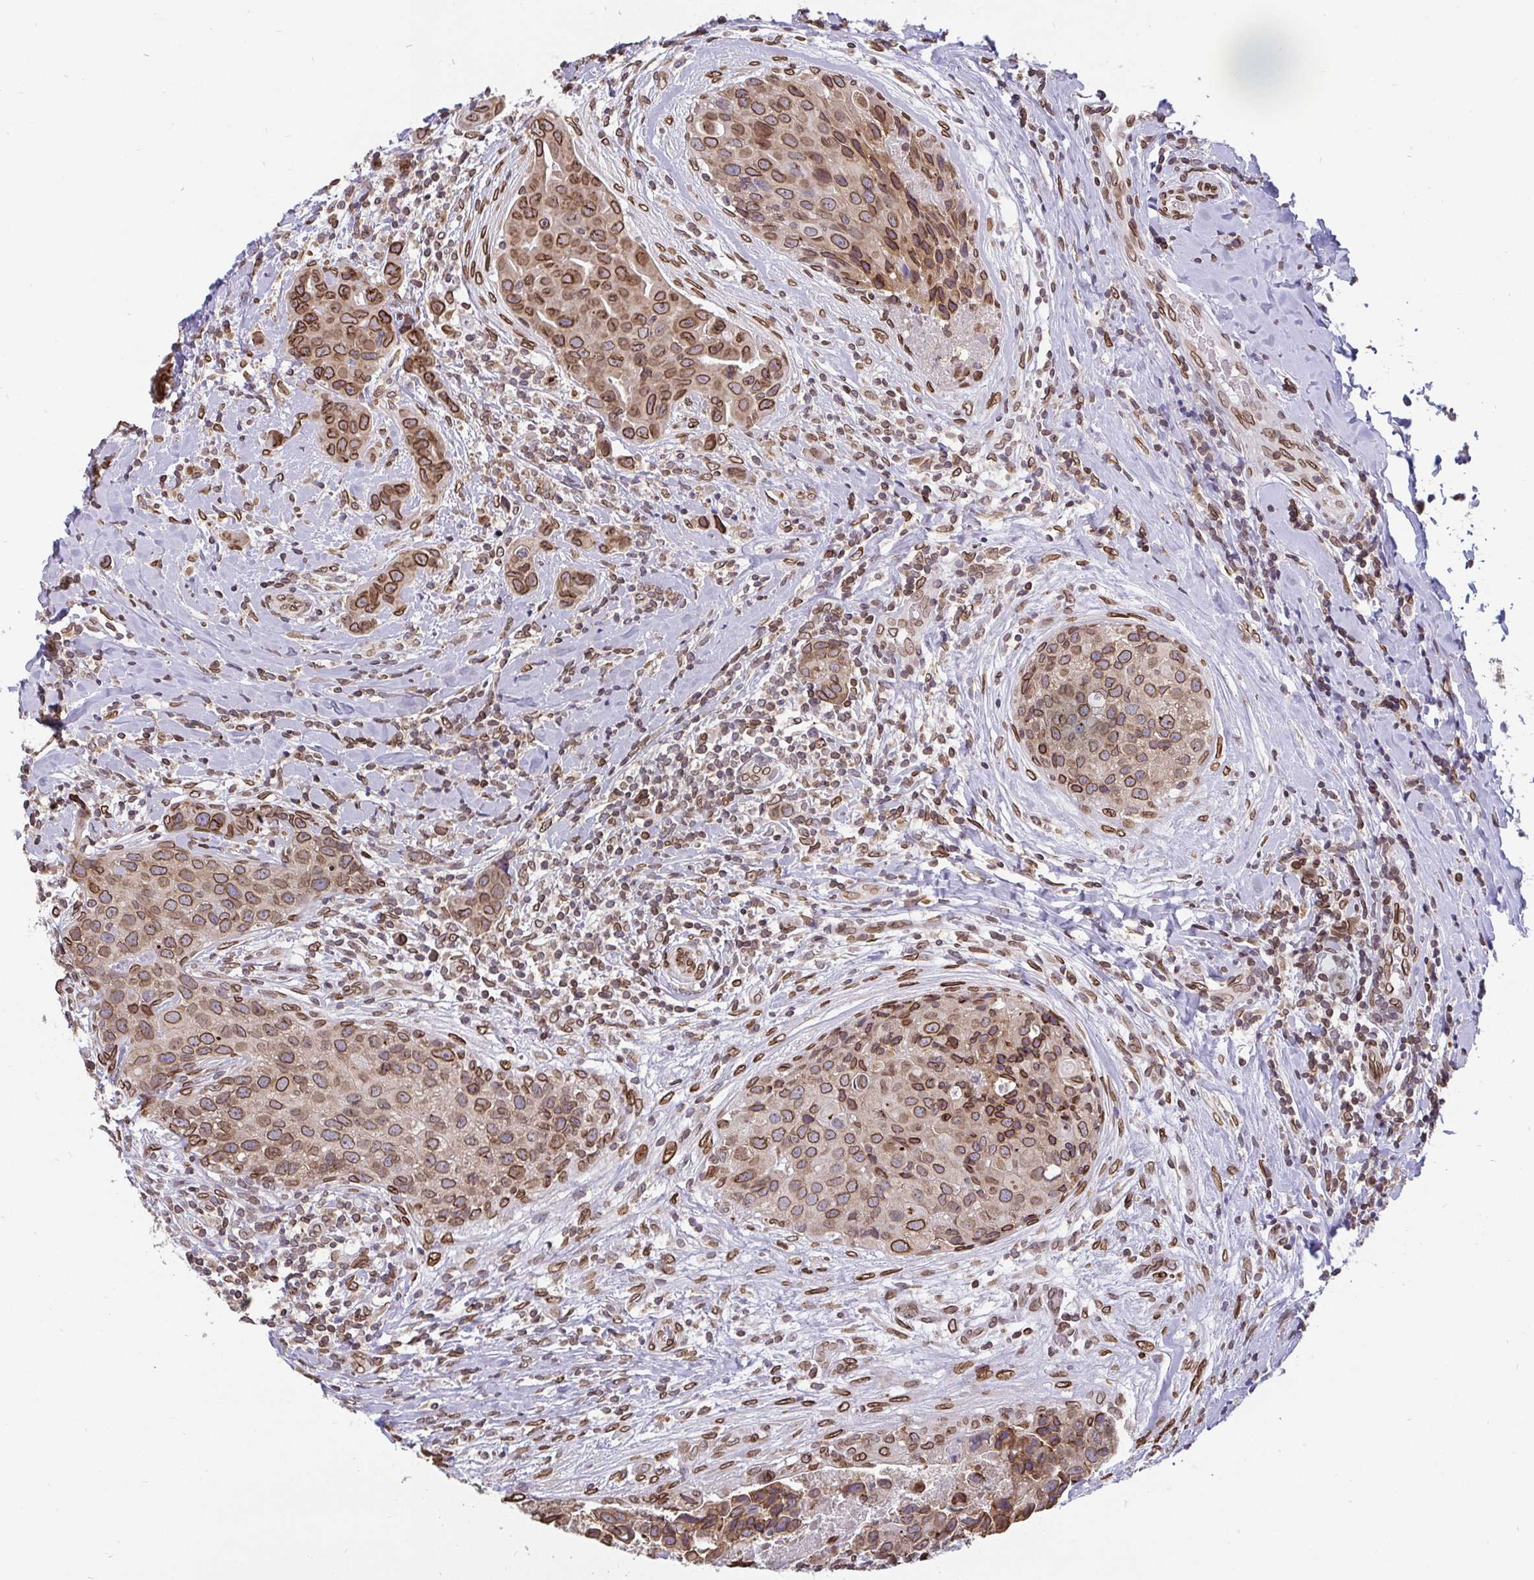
{"staining": {"intensity": "moderate", "quantity": ">75%", "location": "cytoplasmic/membranous,nuclear"}, "tissue": "breast cancer", "cell_type": "Tumor cells", "image_type": "cancer", "snomed": [{"axis": "morphology", "description": "Duct carcinoma"}, {"axis": "topography", "description": "Breast"}], "caption": "The histopathology image exhibits immunohistochemical staining of intraductal carcinoma (breast). There is moderate cytoplasmic/membranous and nuclear staining is identified in about >75% of tumor cells.", "gene": "EMD", "patient": {"sex": "female", "age": 24}}